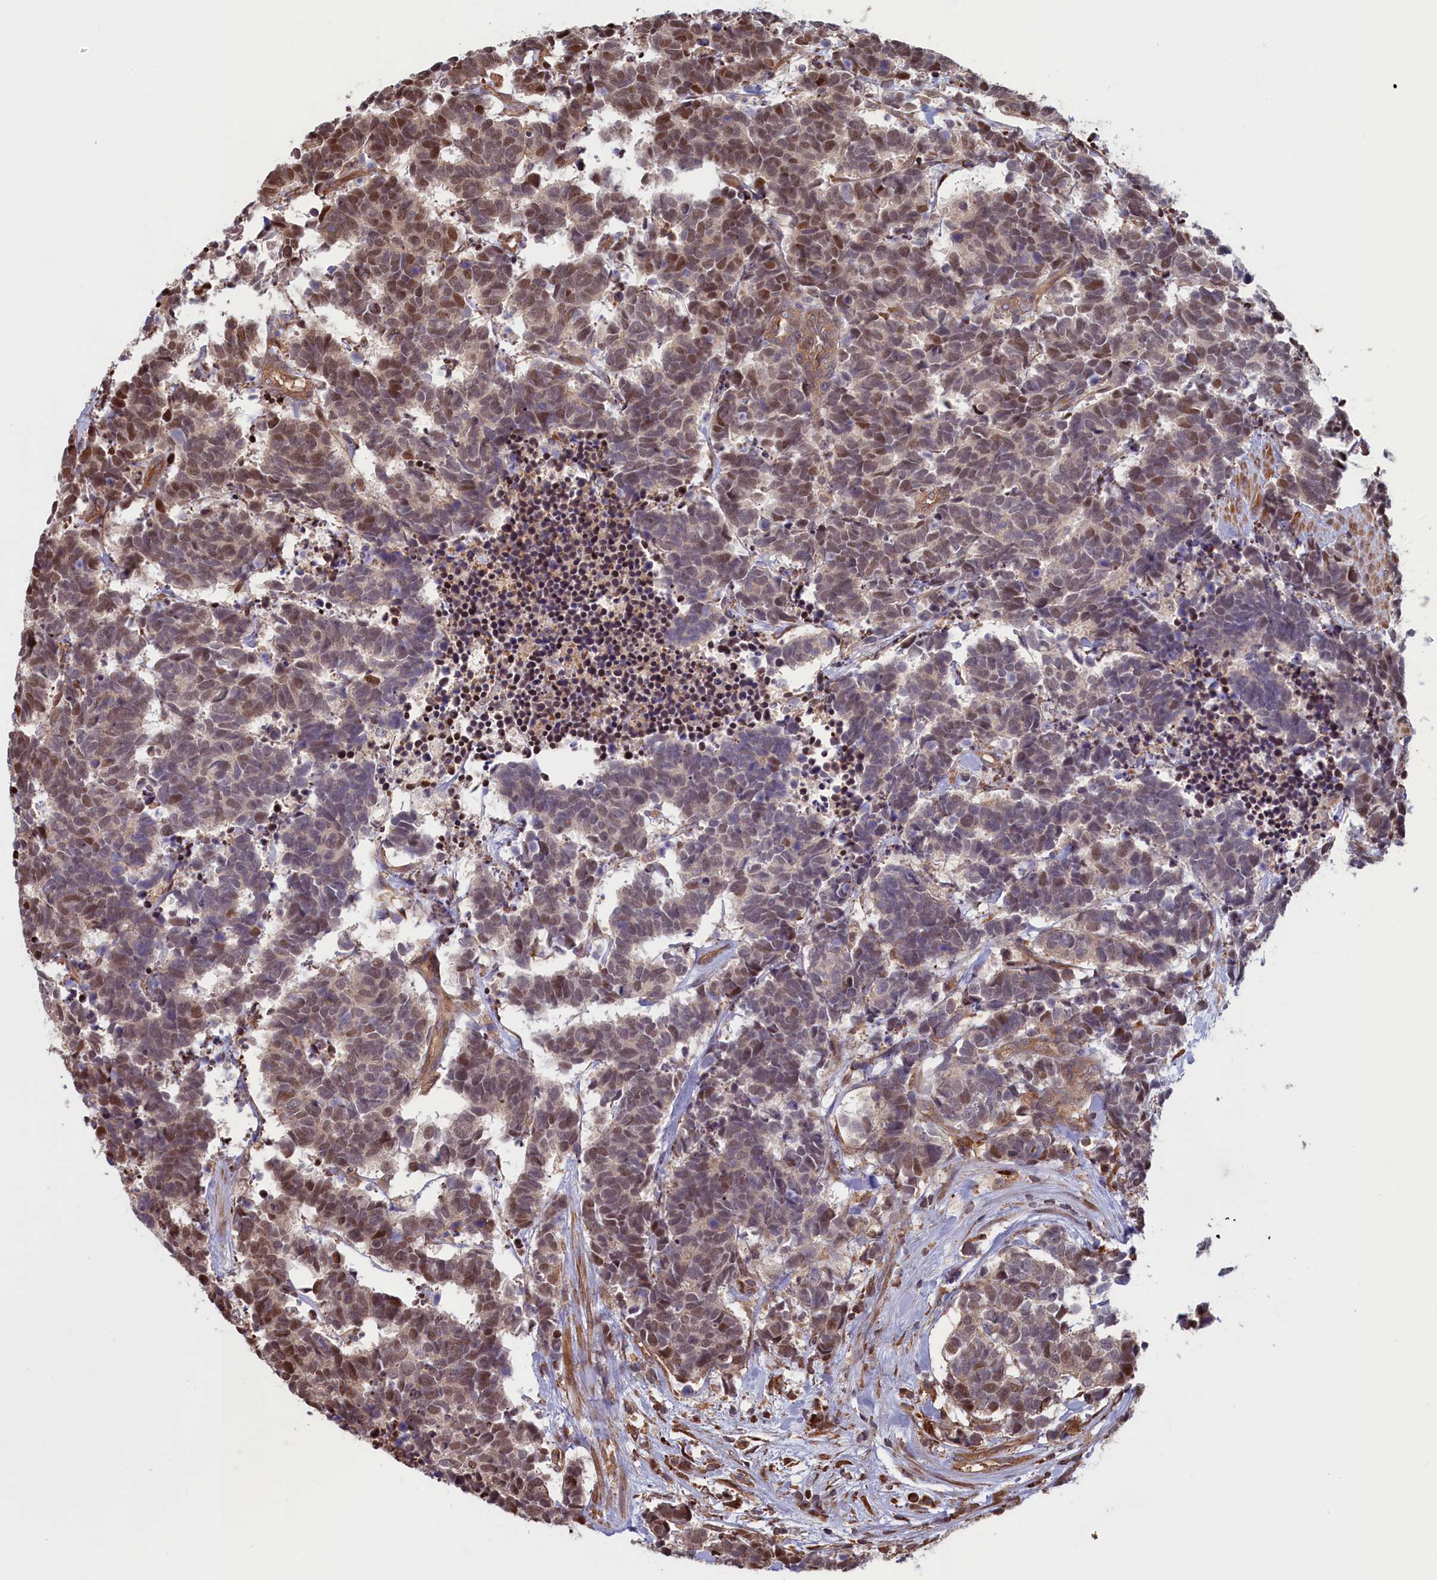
{"staining": {"intensity": "moderate", "quantity": ">75%", "location": "cytoplasmic/membranous,nuclear"}, "tissue": "carcinoid", "cell_type": "Tumor cells", "image_type": "cancer", "snomed": [{"axis": "morphology", "description": "Carcinoma, NOS"}, {"axis": "morphology", "description": "Carcinoid, malignant, NOS"}, {"axis": "topography", "description": "Urinary bladder"}], "caption": "Carcinoid (malignant) was stained to show a protein in brown. There is medium levels of moderate cytoplasmic/membranous and nuclear staining in approximately >75% of tumor cells. Using DAB (3,3'-diaminobenzidine) (brown) and hematoxylin (blue) stains, captured at high magnification using brightfield microscopy.", "gene": "RILPL1", "patient": {"sex": "male", "age": 57}}